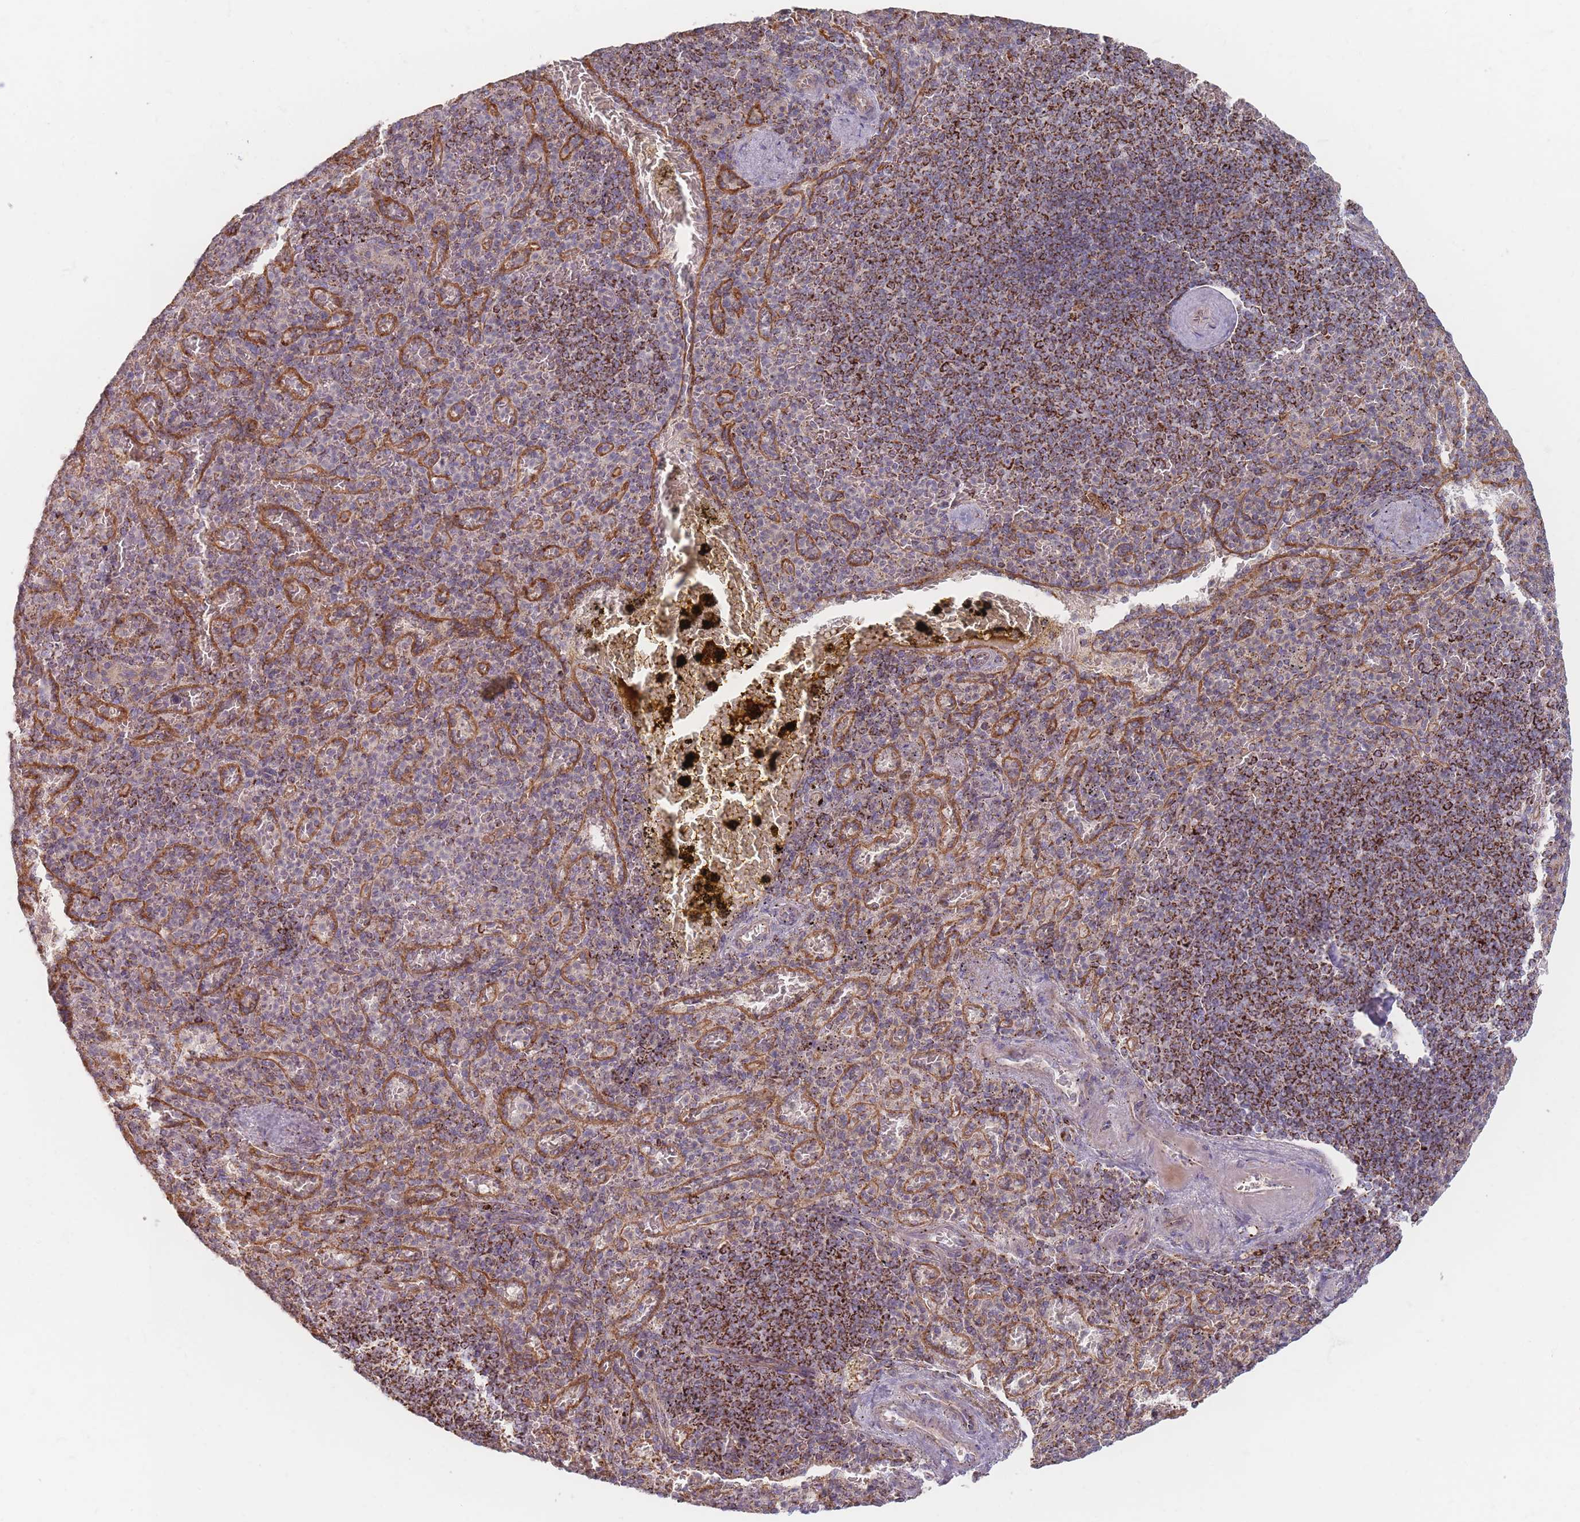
{"staining": {"intensity": "strong", "quantity": "<25%", "location": "cytoplasmic/membranous"}, "tissue": "spleen", "cell_type": "Cells in red pulp", "image_type": "normal", "snomed": [{"axis": "morphology", "description": "Normal tissue, NOS"}, {"axis": "topography", "description": "Spleen"}], "caption": "IHC (DAB (3,3'-diaminobenzidine)) staining of unremarkable spleen reveals strong cytoplasmic/membranous protein staining in approximately <25% of cells in red pulp.", "gene": "ESRP2", "patient": {"sex": "female", "age": 74}}